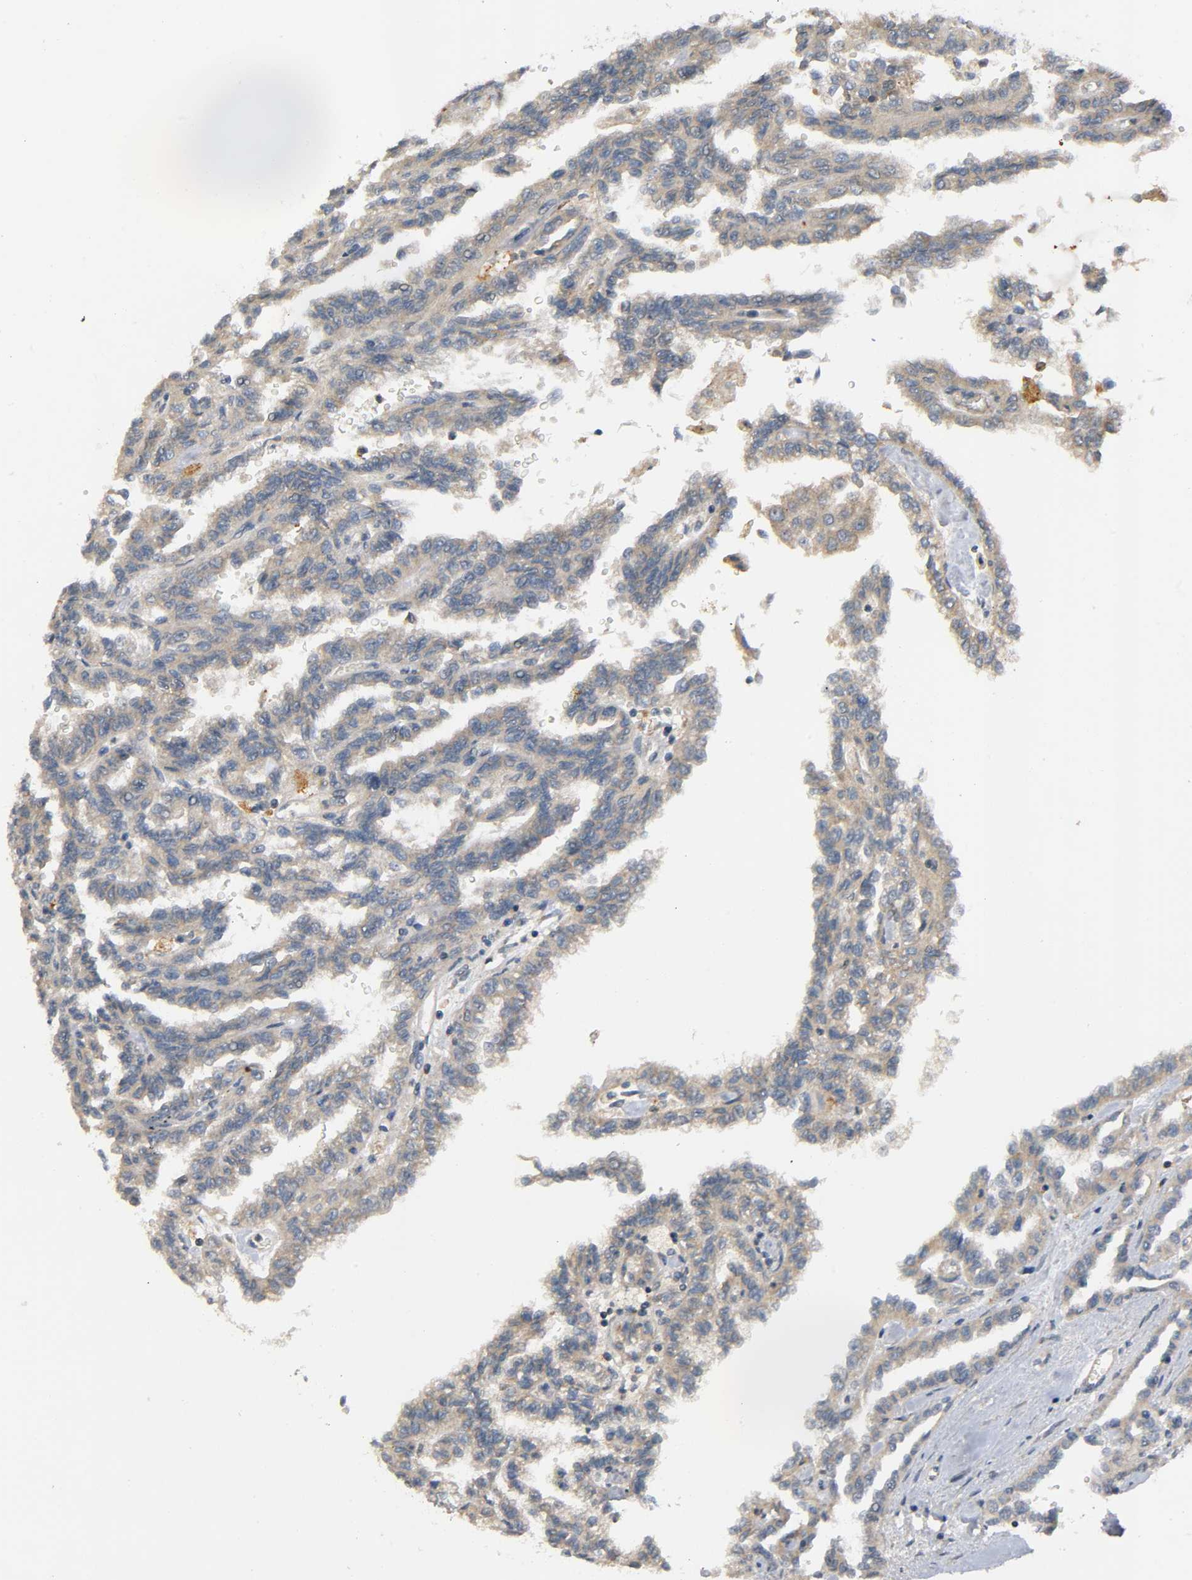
{"staining": {"intensity": "moderate", "quantity": ">75%", "location": "cytoplasmic/membranous"}, "tissue": "renal cancer", "cell_type": "Tumor cells", "image_type": "cancer", "snomed": [{"axis": "morphology", "description": "Inflammation, NOS"}, {"axis": "morphology", "description": "Adenocarcinoma, NOS"}, {"axis": "topography", "description": "Kidney"}], "caption": "Immunohistochemistry (IHC) micrograph of neoplastic tissue: renal cancer stained using immunohistochemistry (IHC) reveals medium levels of moderate protein expression localized specifically in the cytoplasmic/membranous of tumor cells, appearing as a cytoplasmic/membranous brown color.", "gene": "IKBKB", "patient": {"sex": "male", "age": 68}}